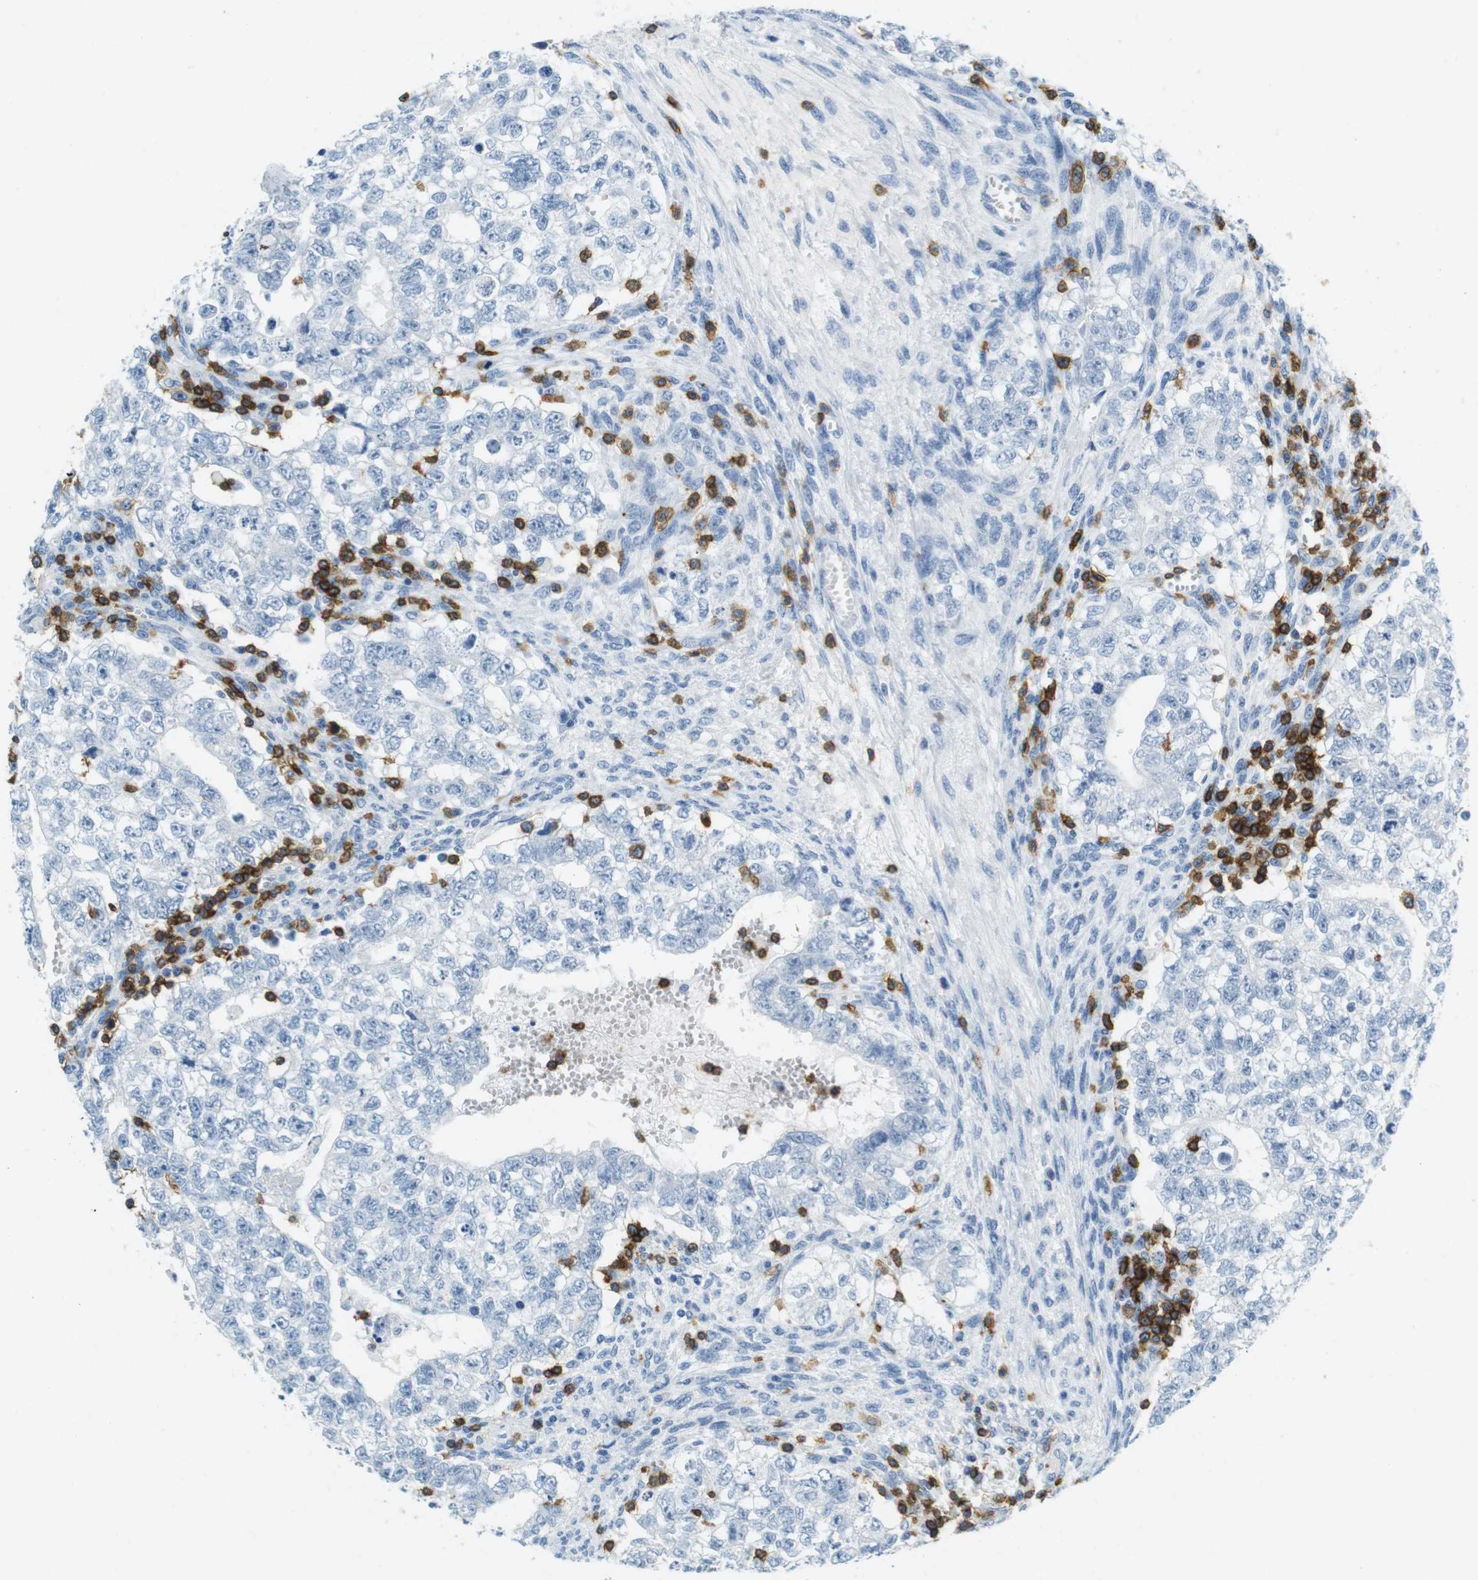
{"staining": {"intensity": "negative", "quantity": "none", "location": "none"}, "tissue": "testis cancer", "cell_type": "Tumor cells", "image_type": "cancer", "snomed": [{"axis": "morphology", "description": "Seminoma, NOS"}, {"axis": "morphology", "description": "Carcinoma, Embryonal, NOS"}, {"axis": "topography", "description": "Testis"}], "caption": "Protein analysis of testis cancer (embryonal carcinoma) shows no significant staining in tumor cells.", "gene": "LAT", "patient": {"sex": "male", "age": 38}}